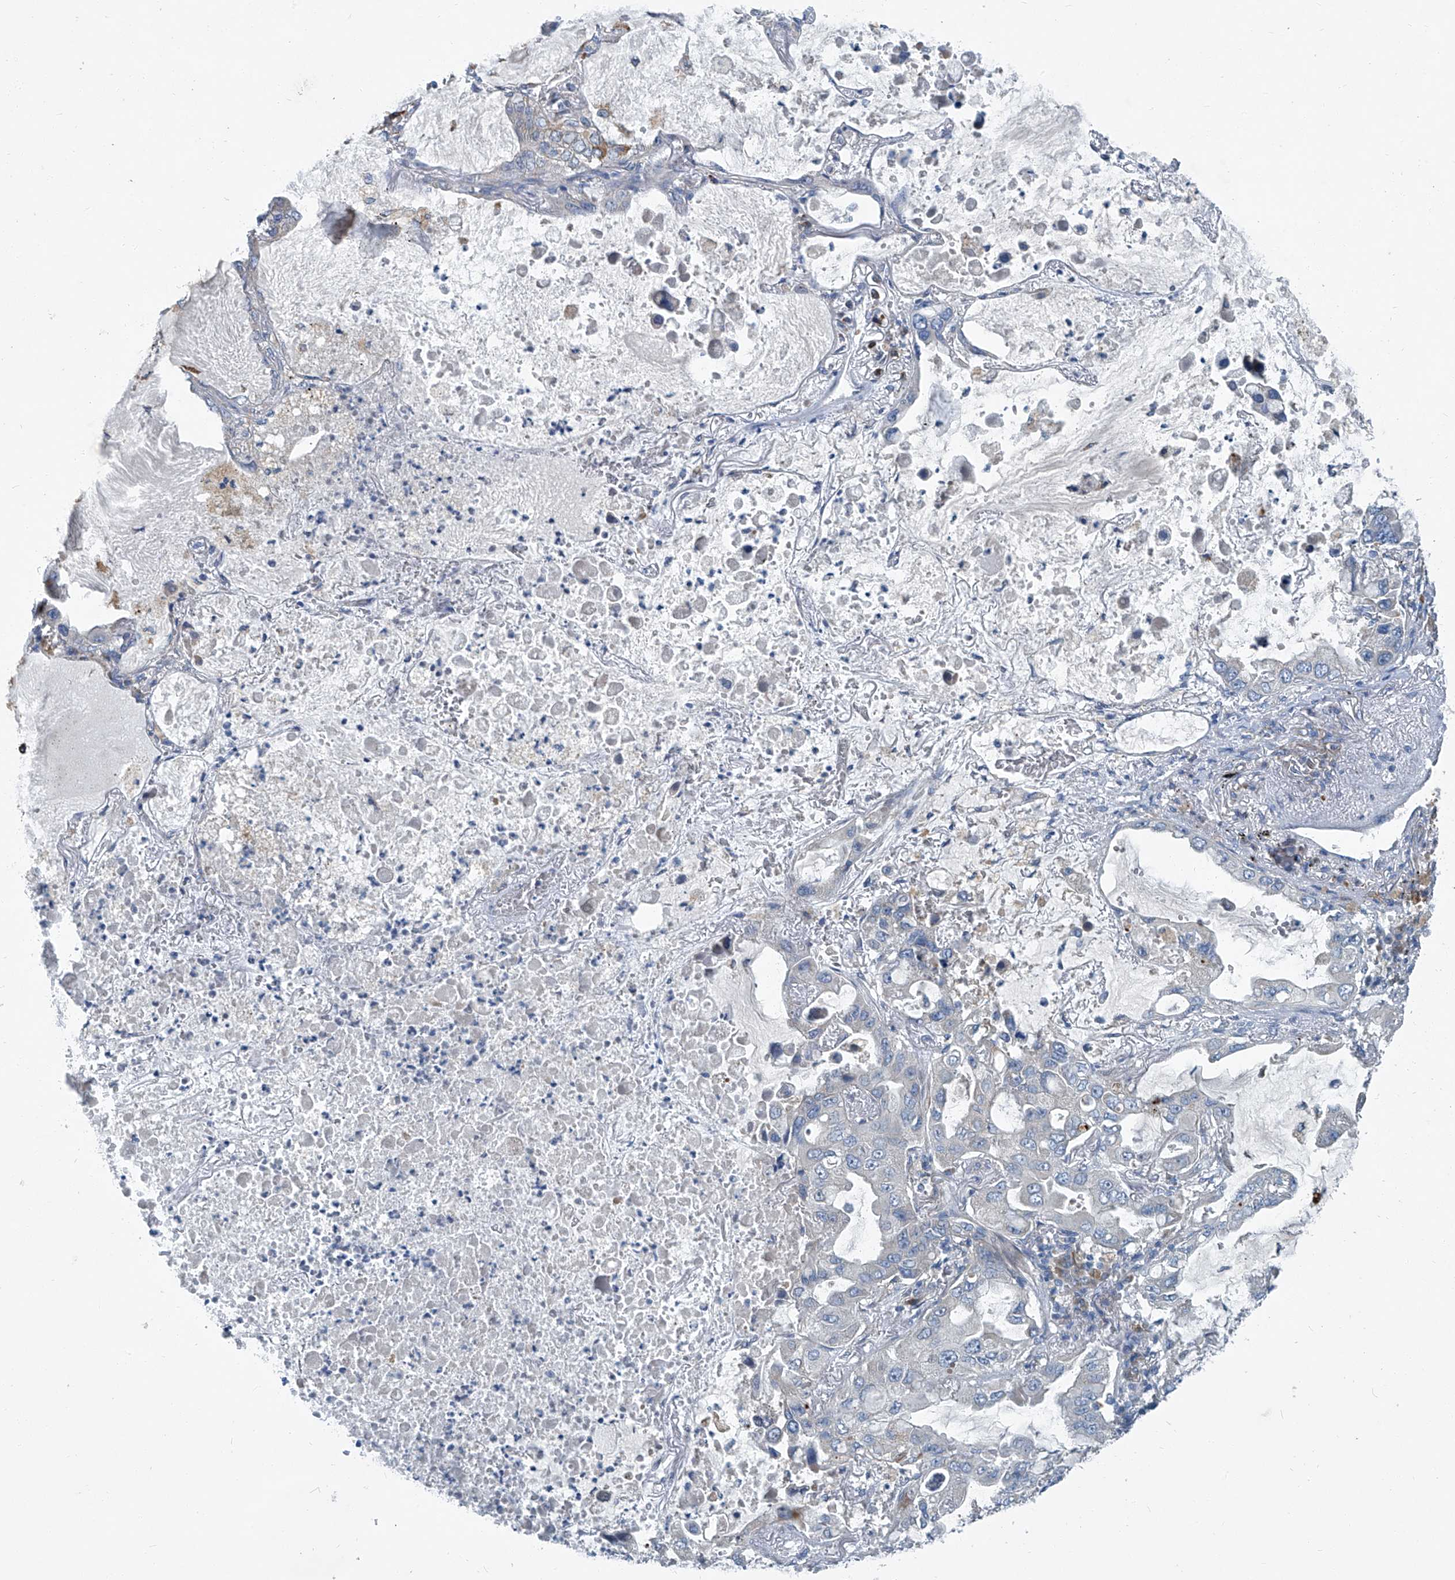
{"staining": {"intensity": "negative", "quantity": "none", "location": "none"}, "tissue": "lung cancer", "cell_type": "Tumor cells", "image_type": "cancer", "snomed": [{"axis": "morphology", "description": "Adenocarcinoma, NOS"}, {"axis": "topography", "description": "Lung"}], "caption": "There is no significant staining in tumor cells of lung cancer (adenocarcinoma).", "gene": "SLC26A11", "patient": {"sex": "male", "age": 64}}